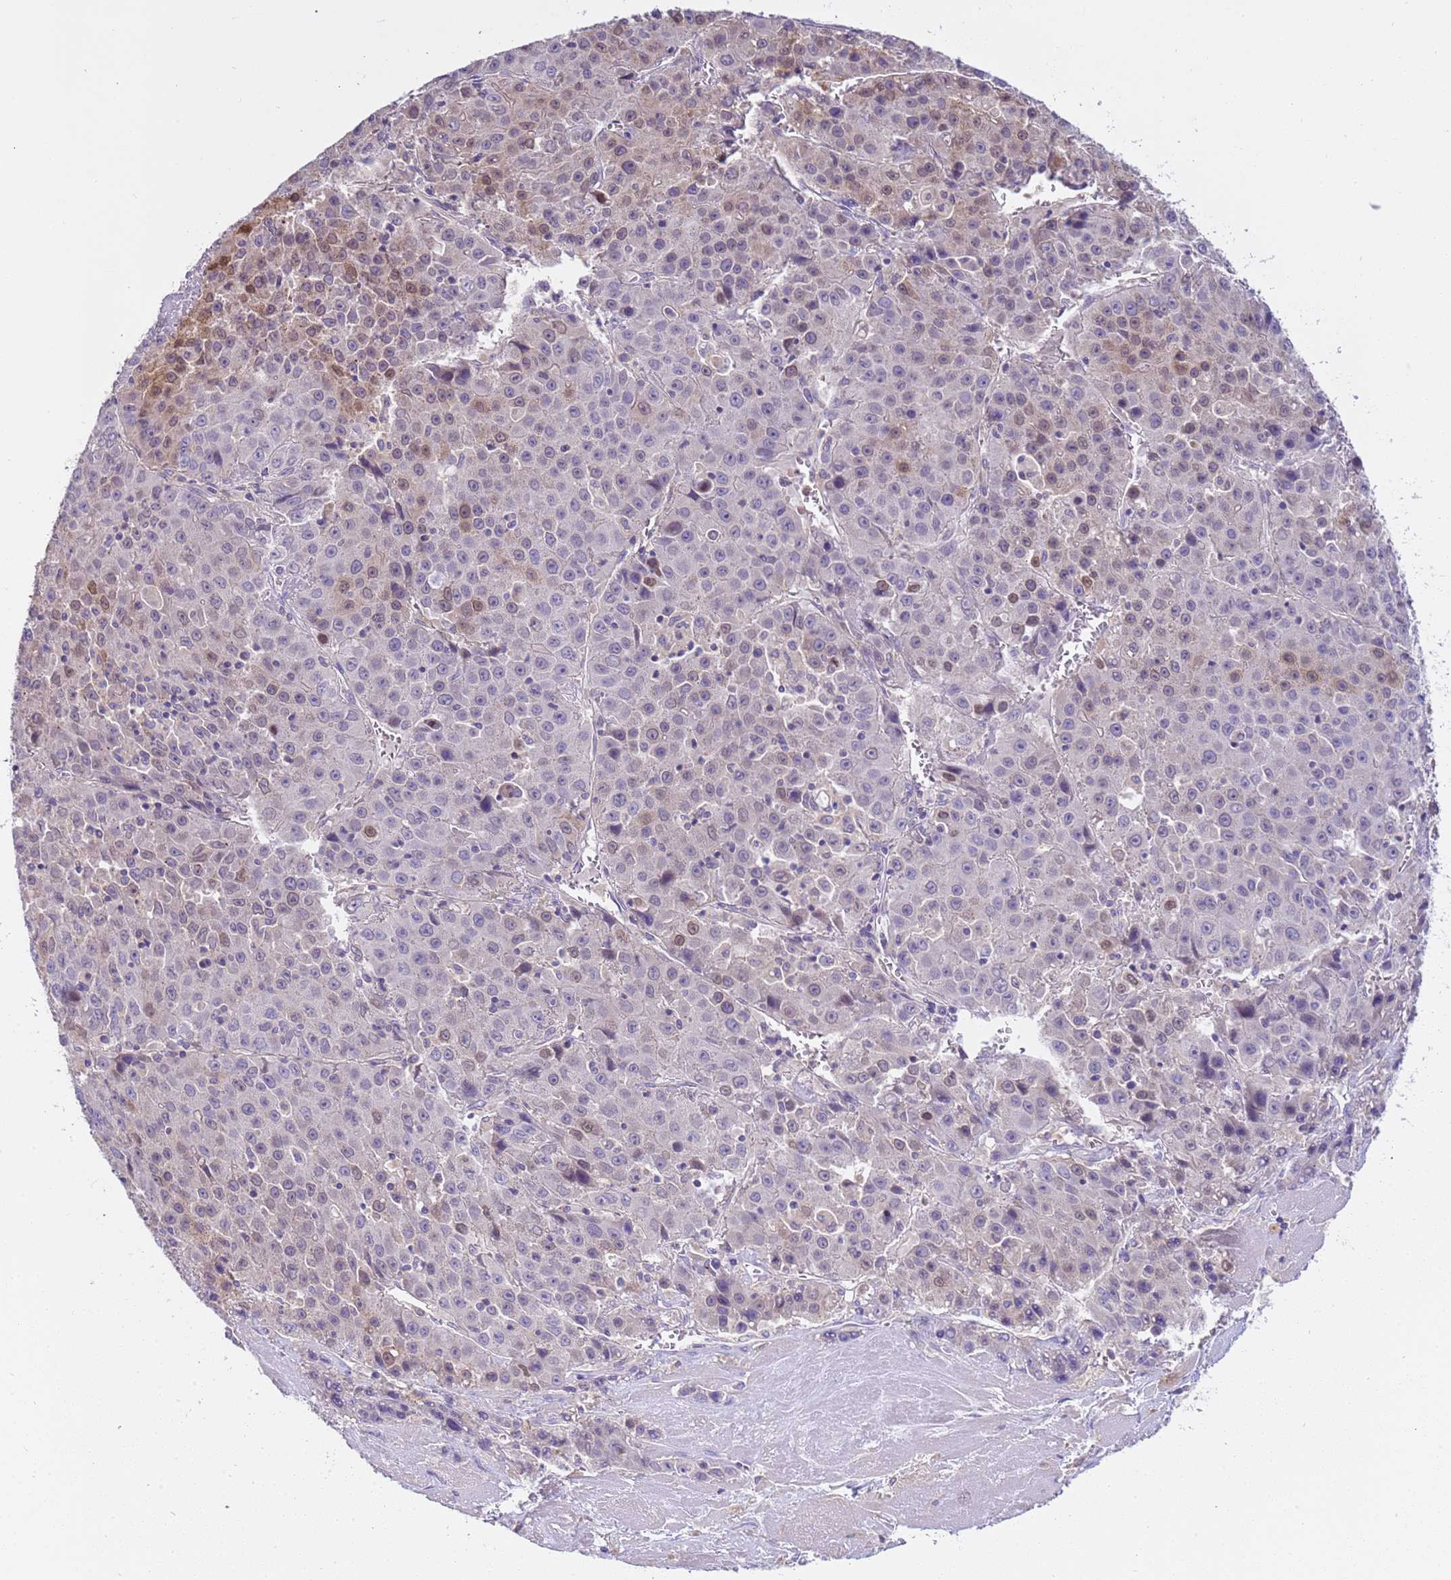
{"staining": {"intensity": "moderate", "quantity": "<25%", "location": "cytoplasmic/membranous,nuclear"}, "tissue": "liver cancer", "cell_type": "Tumor cells", "image_type": "cancer", "snomed": [{"axis": "morphology", "description": "Carcinoma, Hepatocellular, NOS"}, {"axis": "topography", "description": "Liver"}], "caption": "DAB (3,3'-diaminobenzidine) immunohistochemical staining of liver cancer (hepatocellular carcinoma) displays moderate cytoplasmic/membranous and nuclear protein expression in approximately <25% of tumor cells.", "gene": "PLCXD3", "patient": {"sex": "female", "age": 53}}